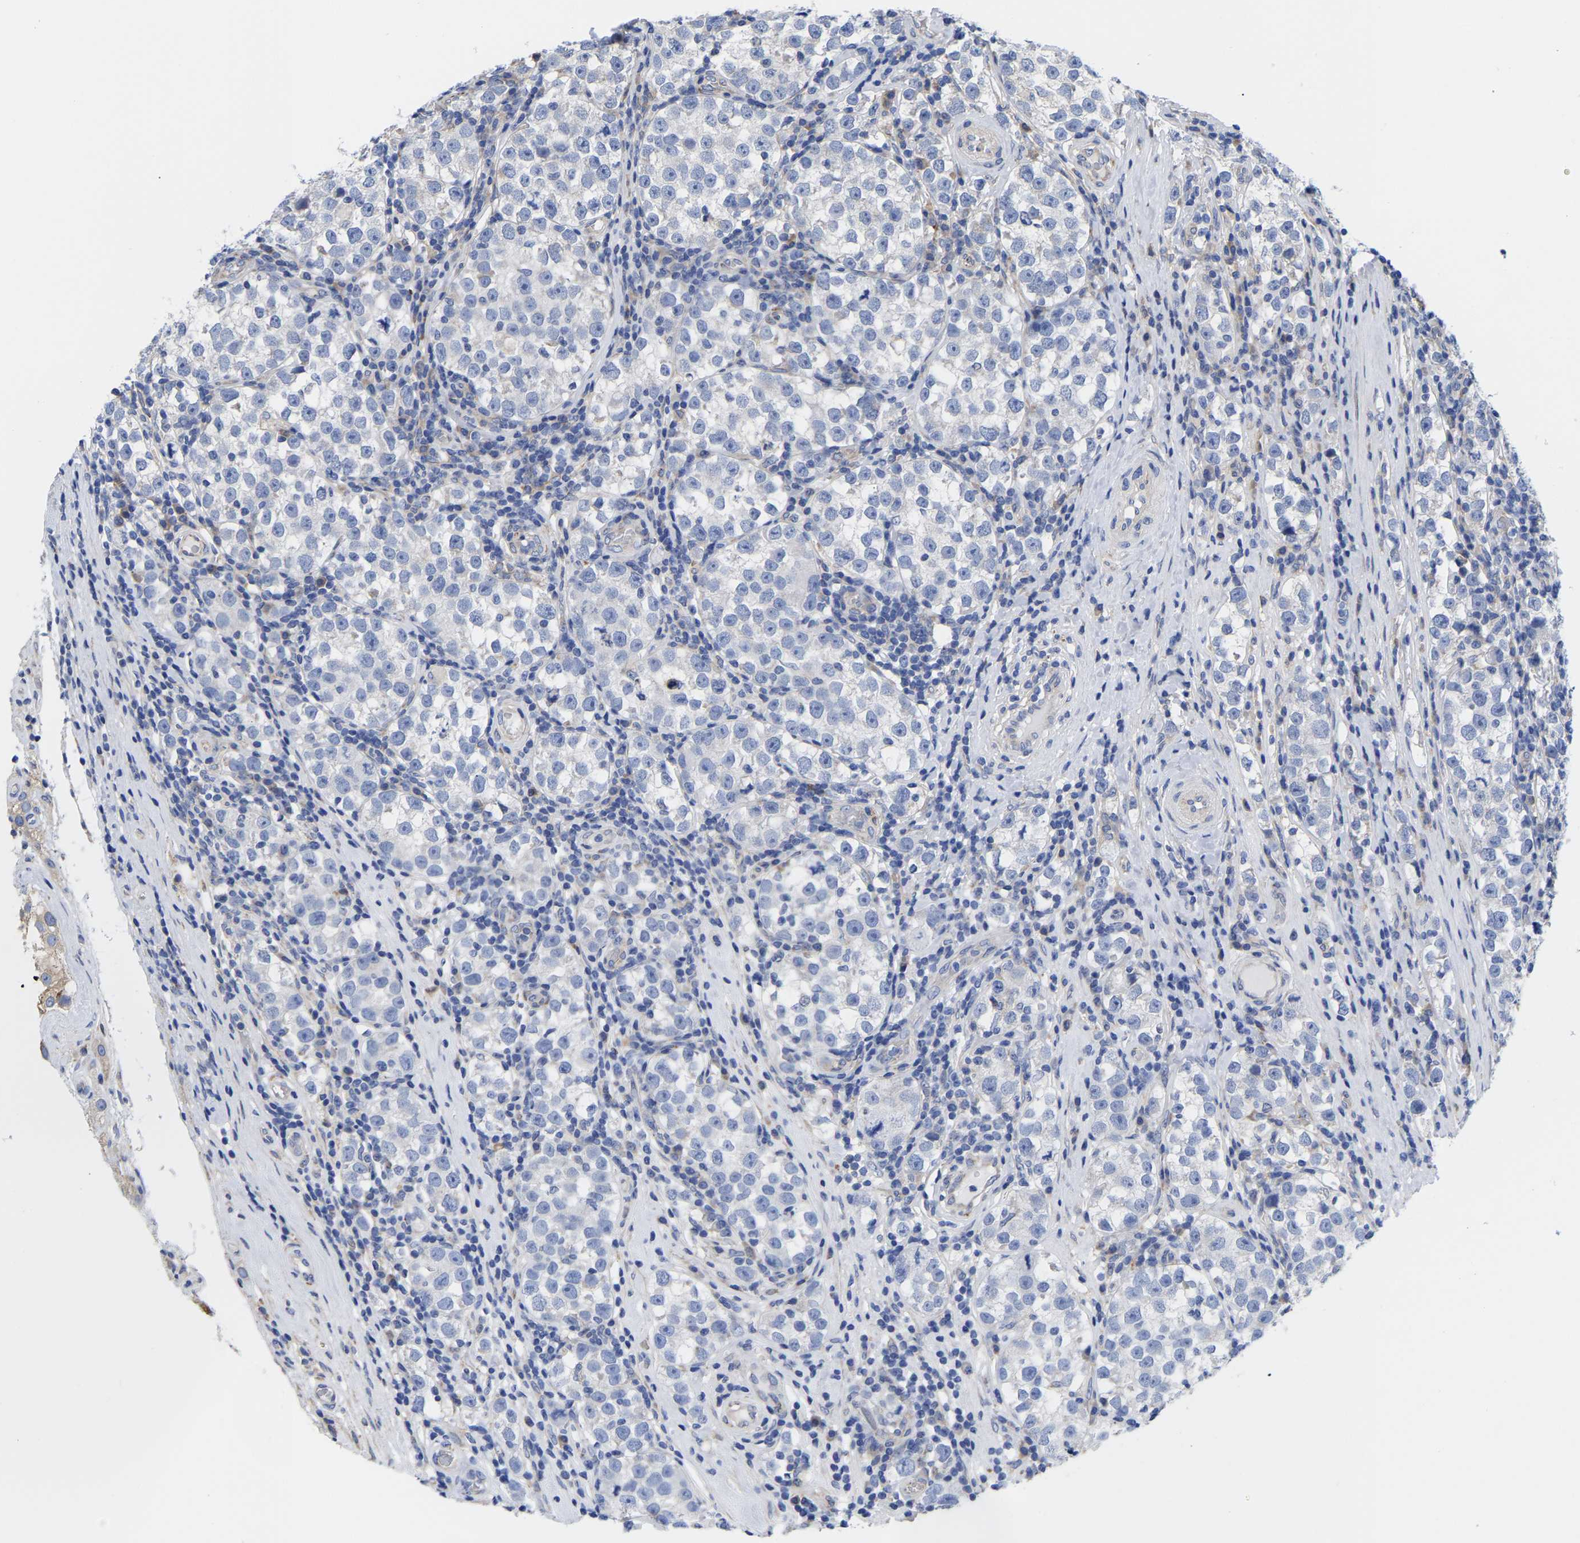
{"staining": {"intensity": "negative", "quantity": "none", "location": "none"}, "tissue": "testis cancer", "cell_type": "Tumor cells", "image_type": "cancer", "snomed": [{"axis": "morphology", "description": "Normal tissue, NOS"}, {"axis": "morphology", "description": "Seminoma, NOS"}, {"axis": "topography", "description": "Testis"}], "caption": "Immunohistochemistry micrograph of neoplastic tissue: testis cancer stained with DAB (3,3'-diaminobenzidine) displays no significant protein staining in tumor cells.", "gene": "CFAP298", "patient": {"sex": "male", "age": 43}}